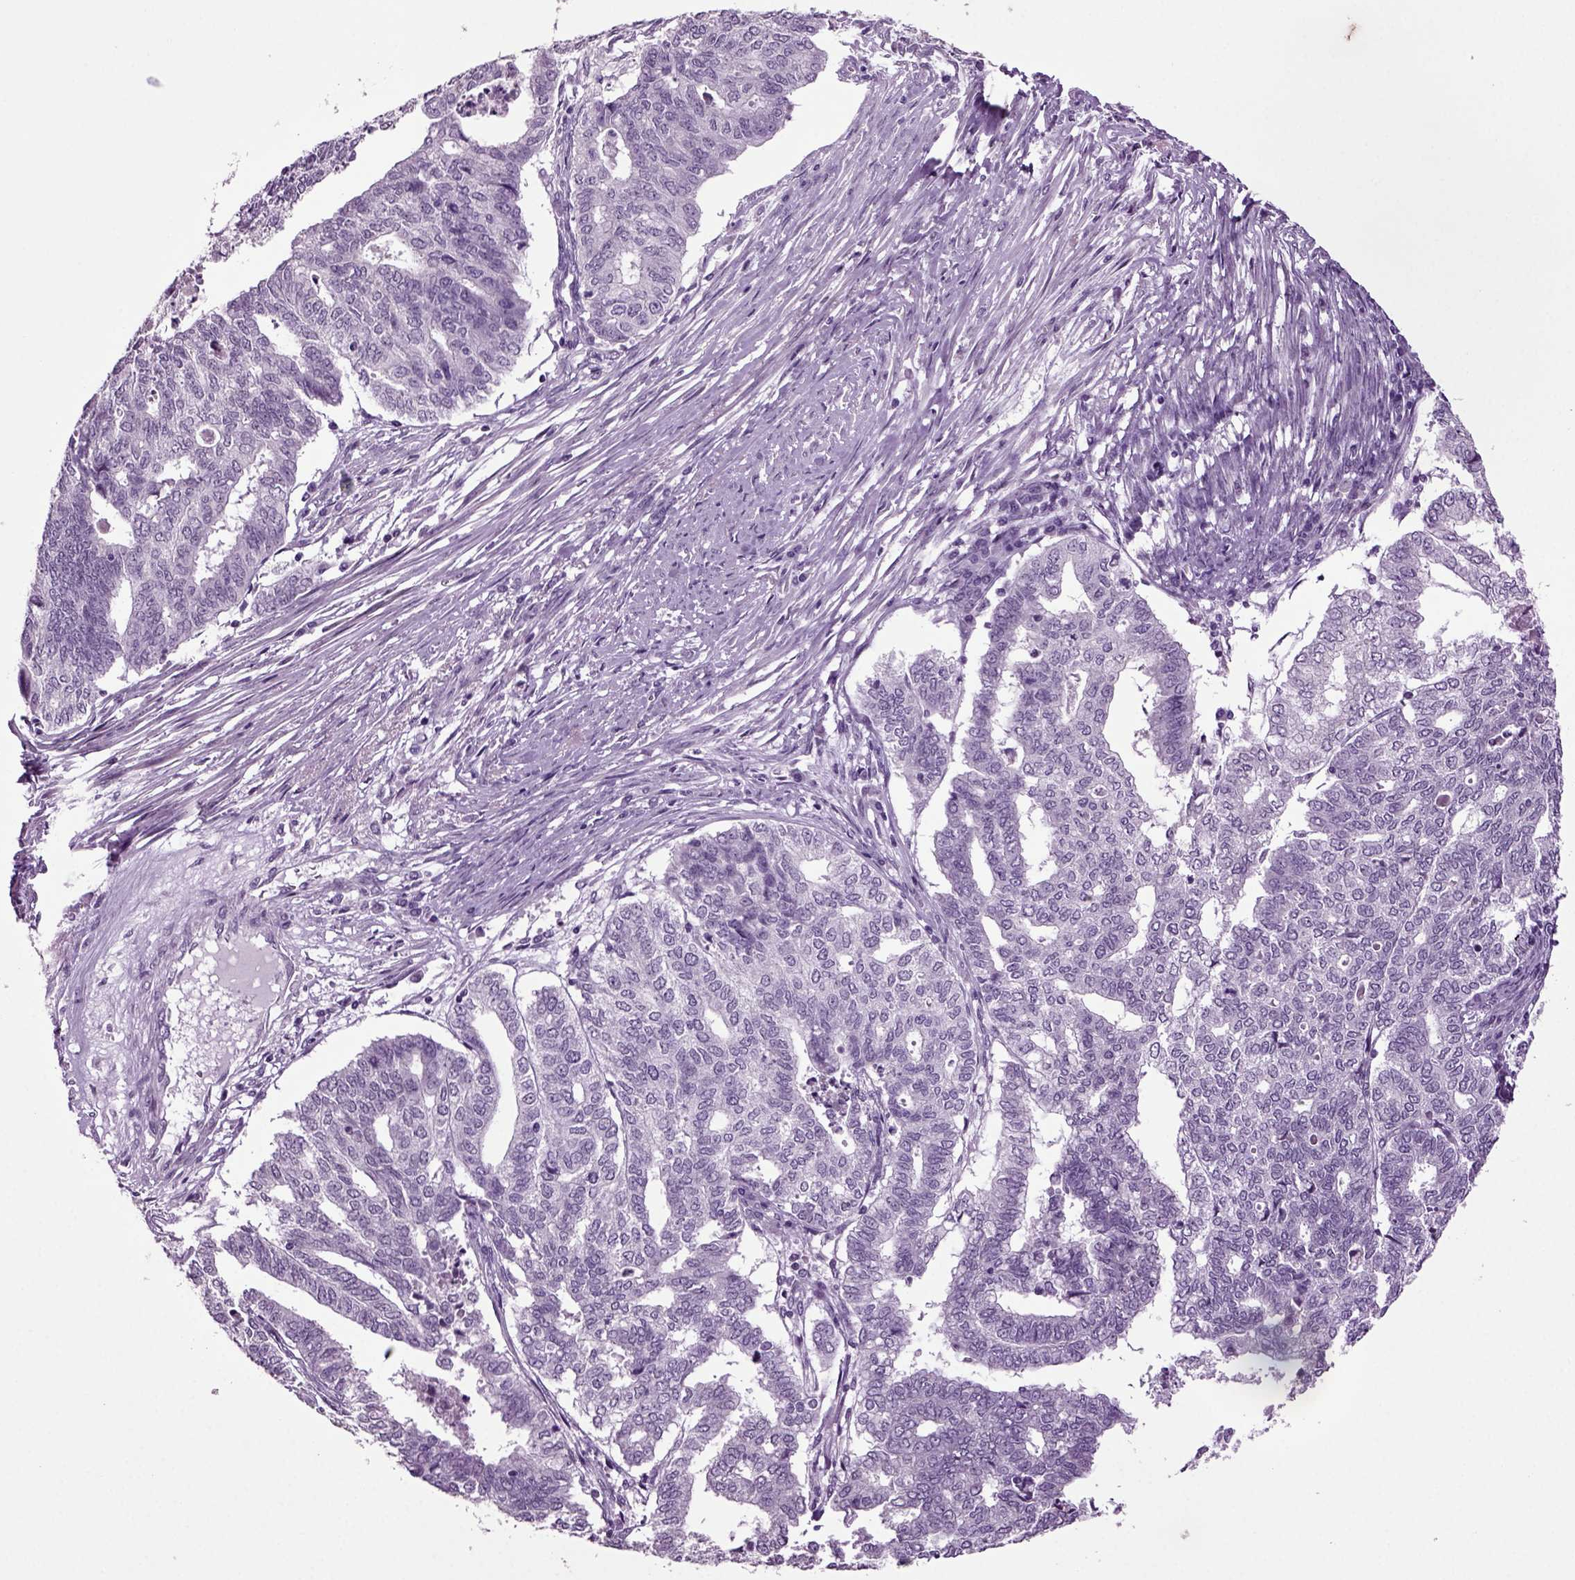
{"staining": {"intensity": "negative", "quantity": "none", "location": "none"}, "tissue": "endometrial cancer", "cell_type": "Tumor cells", "image_type": "cancer", "snomed": [{"axis": "morphology", "description": "Adenocarcinoma, NOS"}, {"axis": "topography", "description": "Endometrium"}], "caption": "An image of adenocarcinoma (endometrial) stained for a protein demonstrates no brown staining in tumor cells.", "gene": "SLC17A6", "patient": {"sex": "female", "age": 79}}